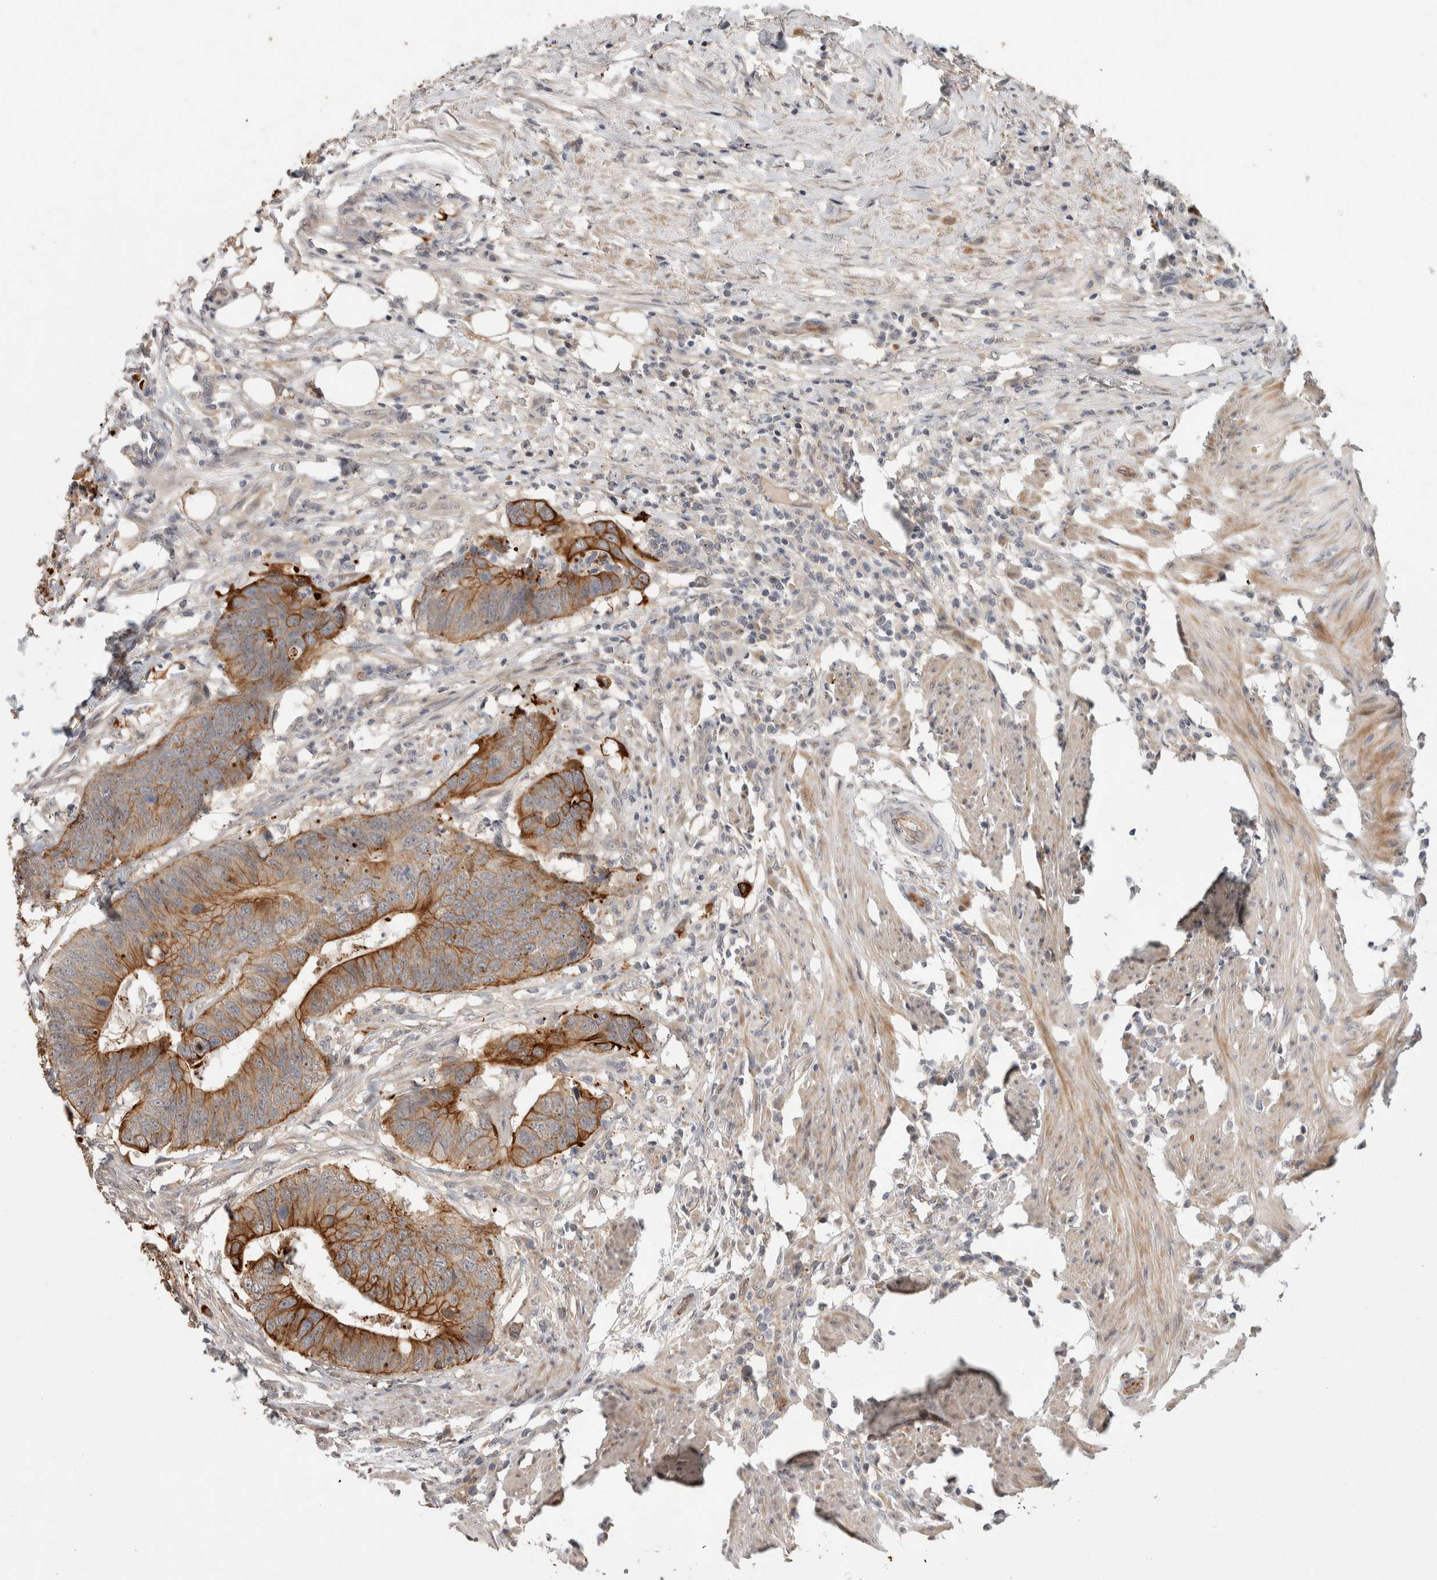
{"staining": {"intensity": "moderate", "quantity": ">75%", "location": "cytoplasmic/membranous"}, "tissue": "colorectal cancer", "cell_type": "Tumor cells", "image_type": "cancer", "snomed": [{"axis": "morphology", "description": "Adenocarcinoma, NOS"}, {"axis": "topography", "description": "Colon"}], "caption": "Immunohistochemical staining of human adenocarcinoma (colorectal) exhibits medium levels of moderate cytoplasmic/membranous protein staining in approximately >75% of tumor cells. (DAB (3,3'-diaminobenzidine) = brown stain, brightfield microscopy at high magnification).", "gene": "CRISPLD1", "patient": {"sex": "male", "age": 56}}